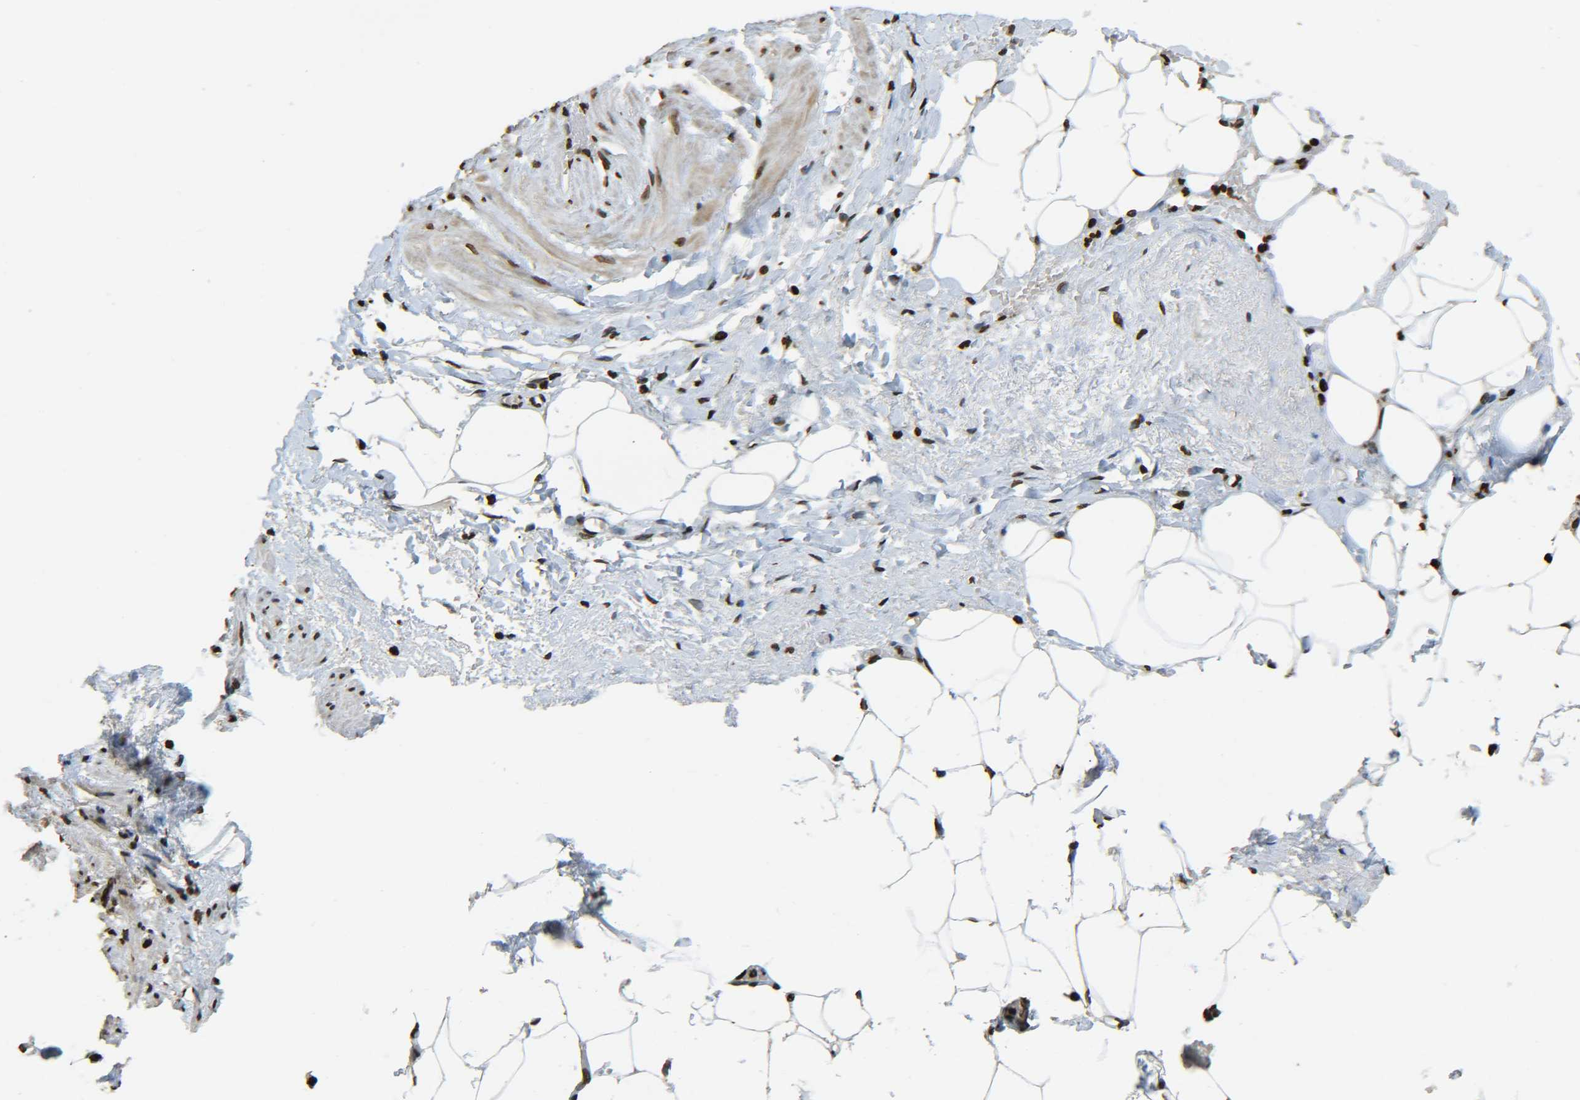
{"staining": {"intensity": "moderate", "quantity": ">75%", "location": "cytoplasmic/membranous,nuclear"}, "tissue": "adipose tissue", "cell_type": "Adipocytes", "image_type": "normal", "snomed": [{"axis": "morphology", "description": "Normal tissue, NOS"}, {"axis": "topography", "description": "Soft tissue"}, {"axis": "topography", "description": "Vascular tissue"}], "caption": "Immunohistochemistry (IHC) photomicrograph of benign human adipose tissue stained for a protein (brown), which demonstrates medium levels of moderate cytoplasmic/membranous,nuclear staining in about >75% of adipocytes.", "gene": "H4C16", "patient": {"sex": "female", "age": 35}}